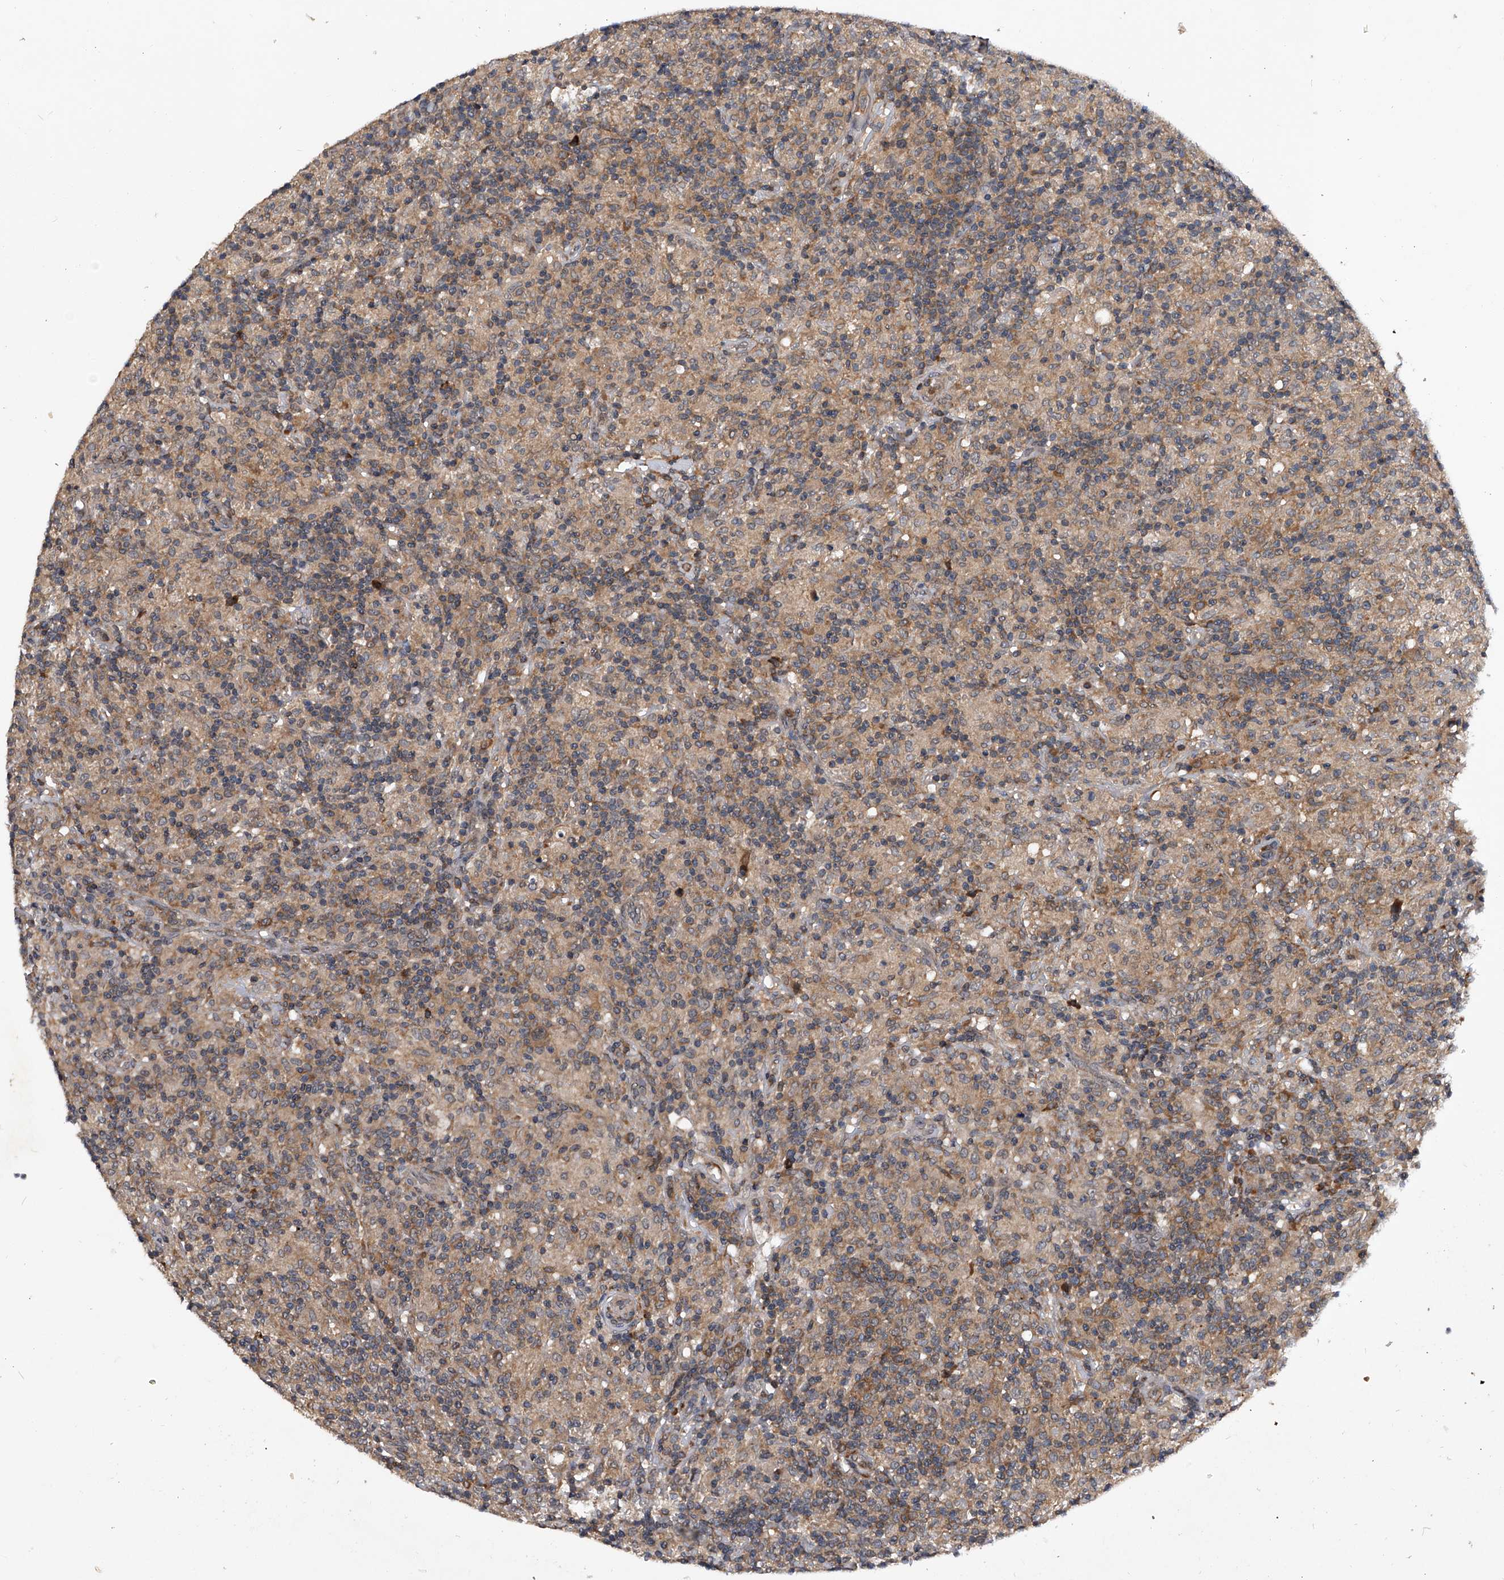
{"staining": {"intensity": "negative", "quantity": "none", "location": "none"}, "tissue": "lymphoma", "cell_type": "Tumor cells", "image_type": "cancer", "snomed": [{"axis": "morphology", "description": "Hodgkin's disease, NOS"}, {"axis": "topography", "description": "Lymph node"}], "caption": "An image of human Hodgkin's disease is negative for staining in tumor cells.", "gene": "ZNF30", "patient": {"sex": "male", "age": 70}}